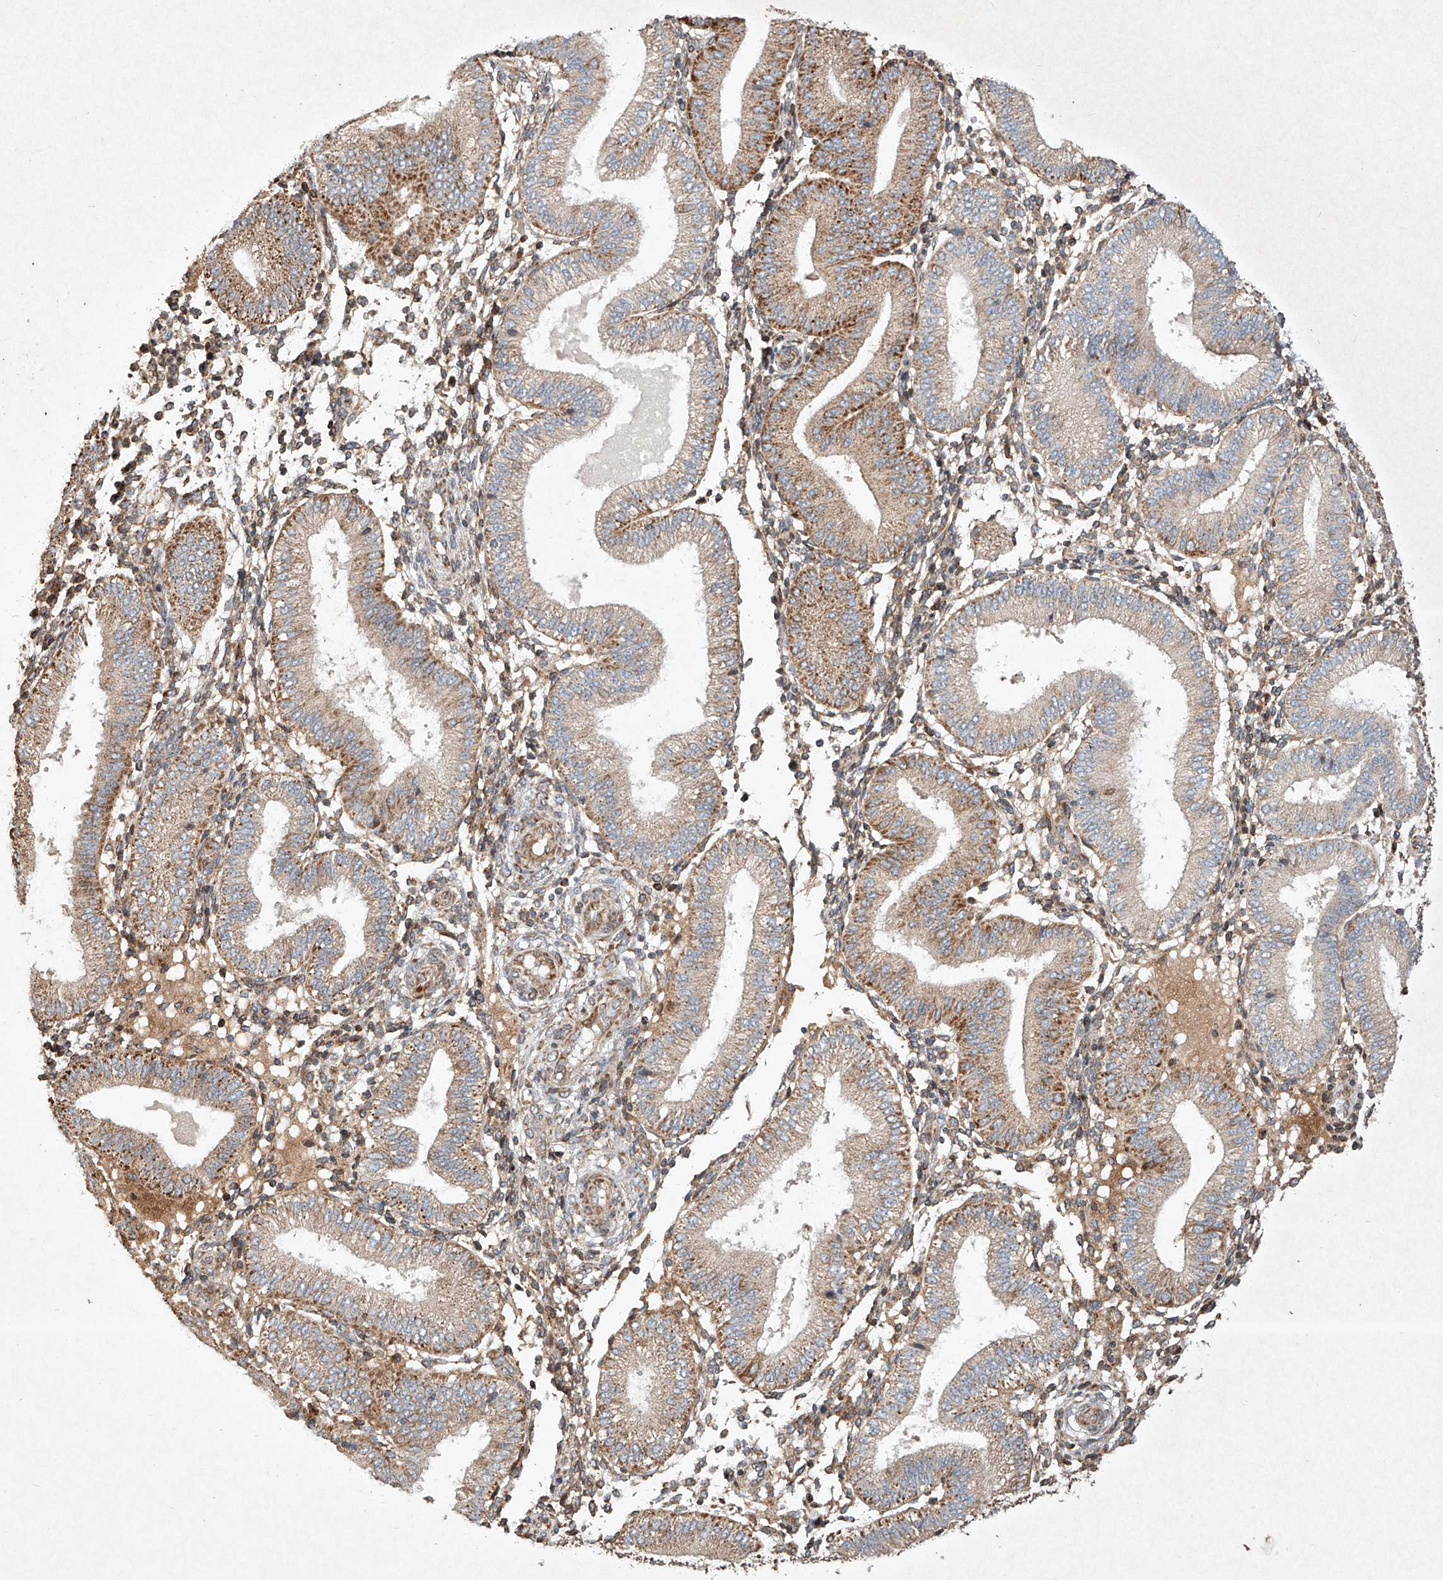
{"staining": {"intensity": "moderate", "quantity": "25%-75%", "location": "cytoplasmic/membranous"}, "tissue": "endometrium", "cell_type": "Cells in endometrial stroma", "image_type": "normal", "snomed": [{"axis": "morphology", "description": "Normal tissue, NOS"}, {"axis": "topography", "description": "Endometrium"}], "caption": "Human endometrium stained for a protein (brown) exhibits moderate cytoplasmic/membranous positive positivity in approximately 25%-75% of cells in endometrial stroma.", "gene": "SEMA3B", "patient": {"sex": "female", "age": 39}}